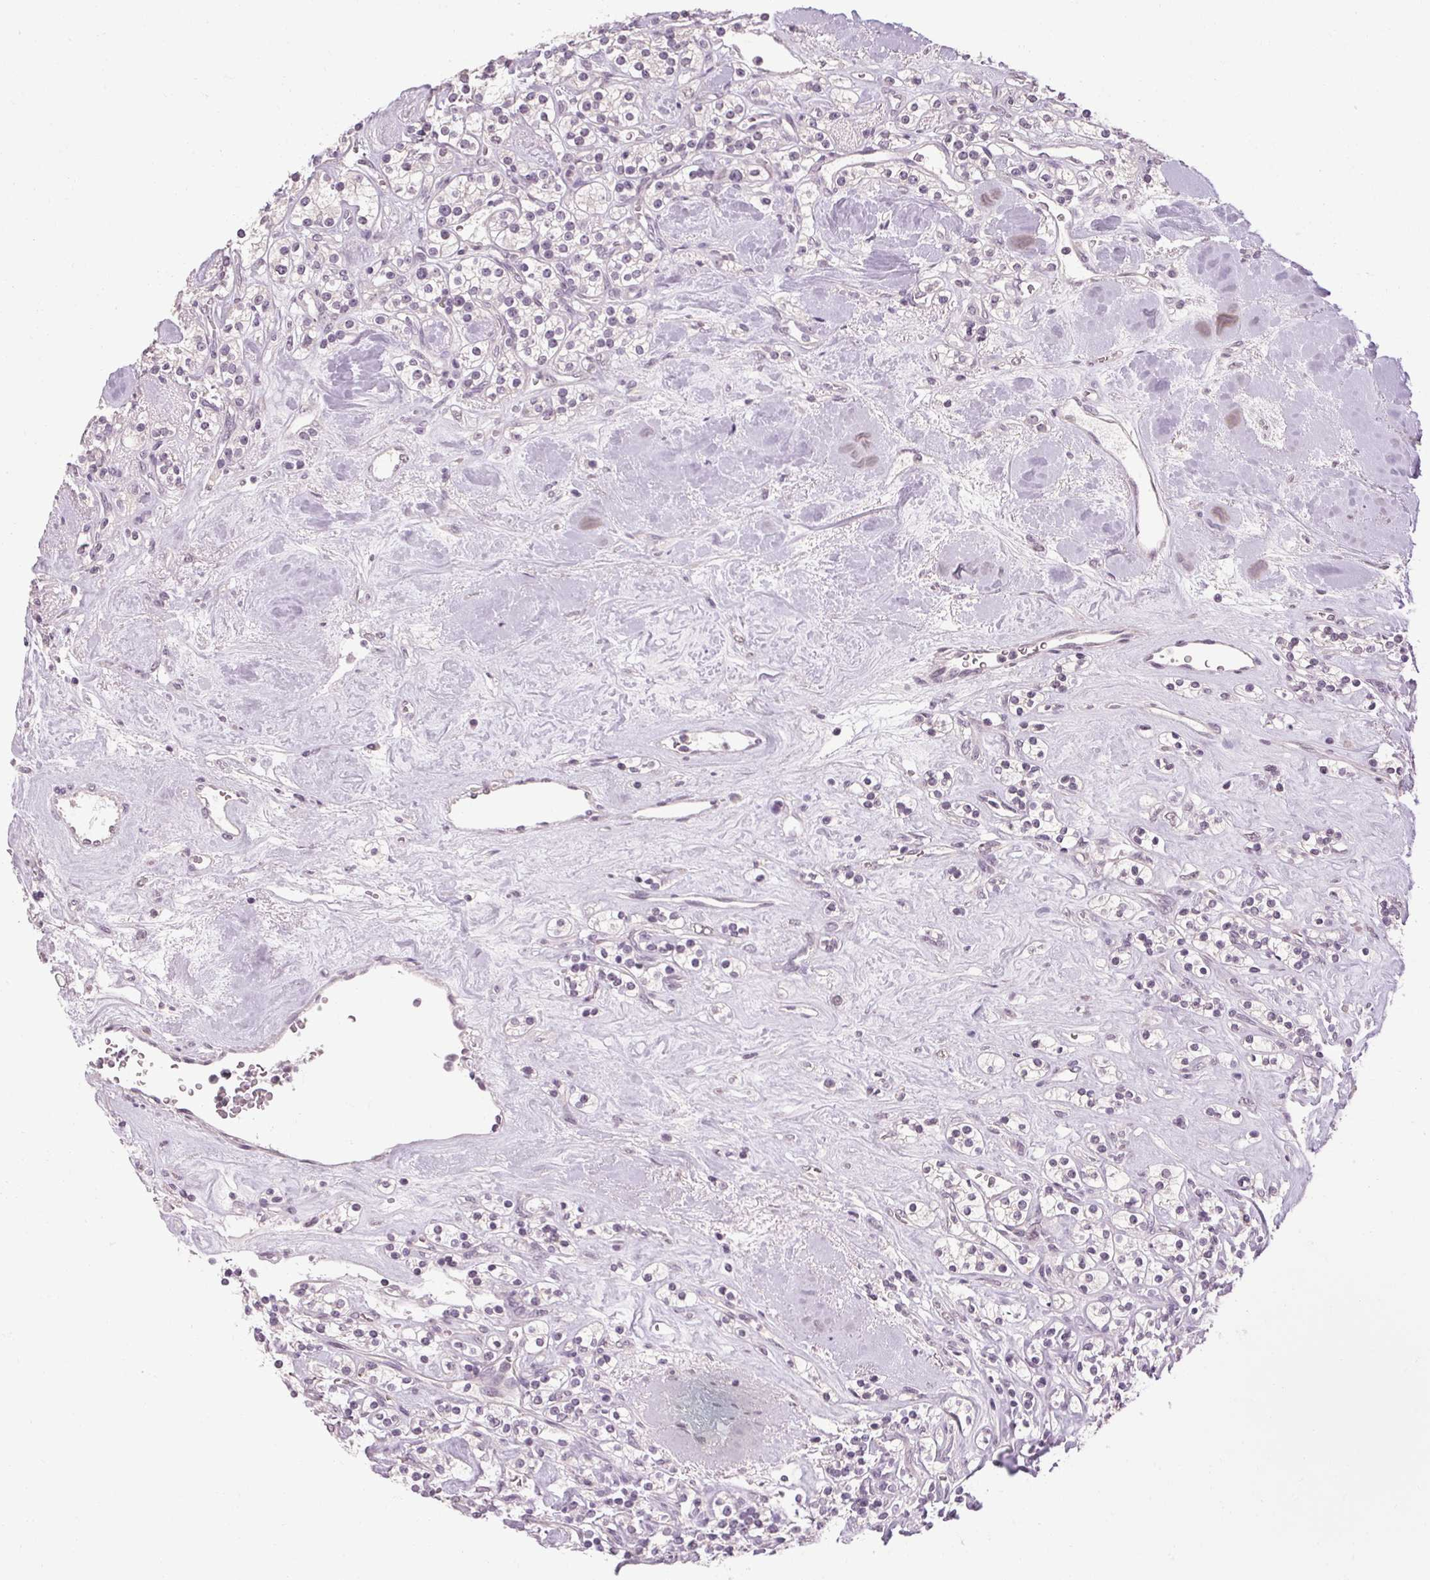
{"staining": {"intensity": "negative", "quantity": "none", "location": "none"}, "tissue": "renal cancer", "cell_type": "Tumor cells", "image_type": "cancer", "snomed": [{"axis": "morphology", "description": "Adenocarcinoma, NOS"}, {"axis": "topography", "description": "Kidney"}], "caption": "The histopathology image exhibits no staining of tumor cells in adenocarcinoma (renal). (DAB immunohistochemistry, high magnification).", "gene": "POMC", "patient": {"sex": "male", "age": 77}}